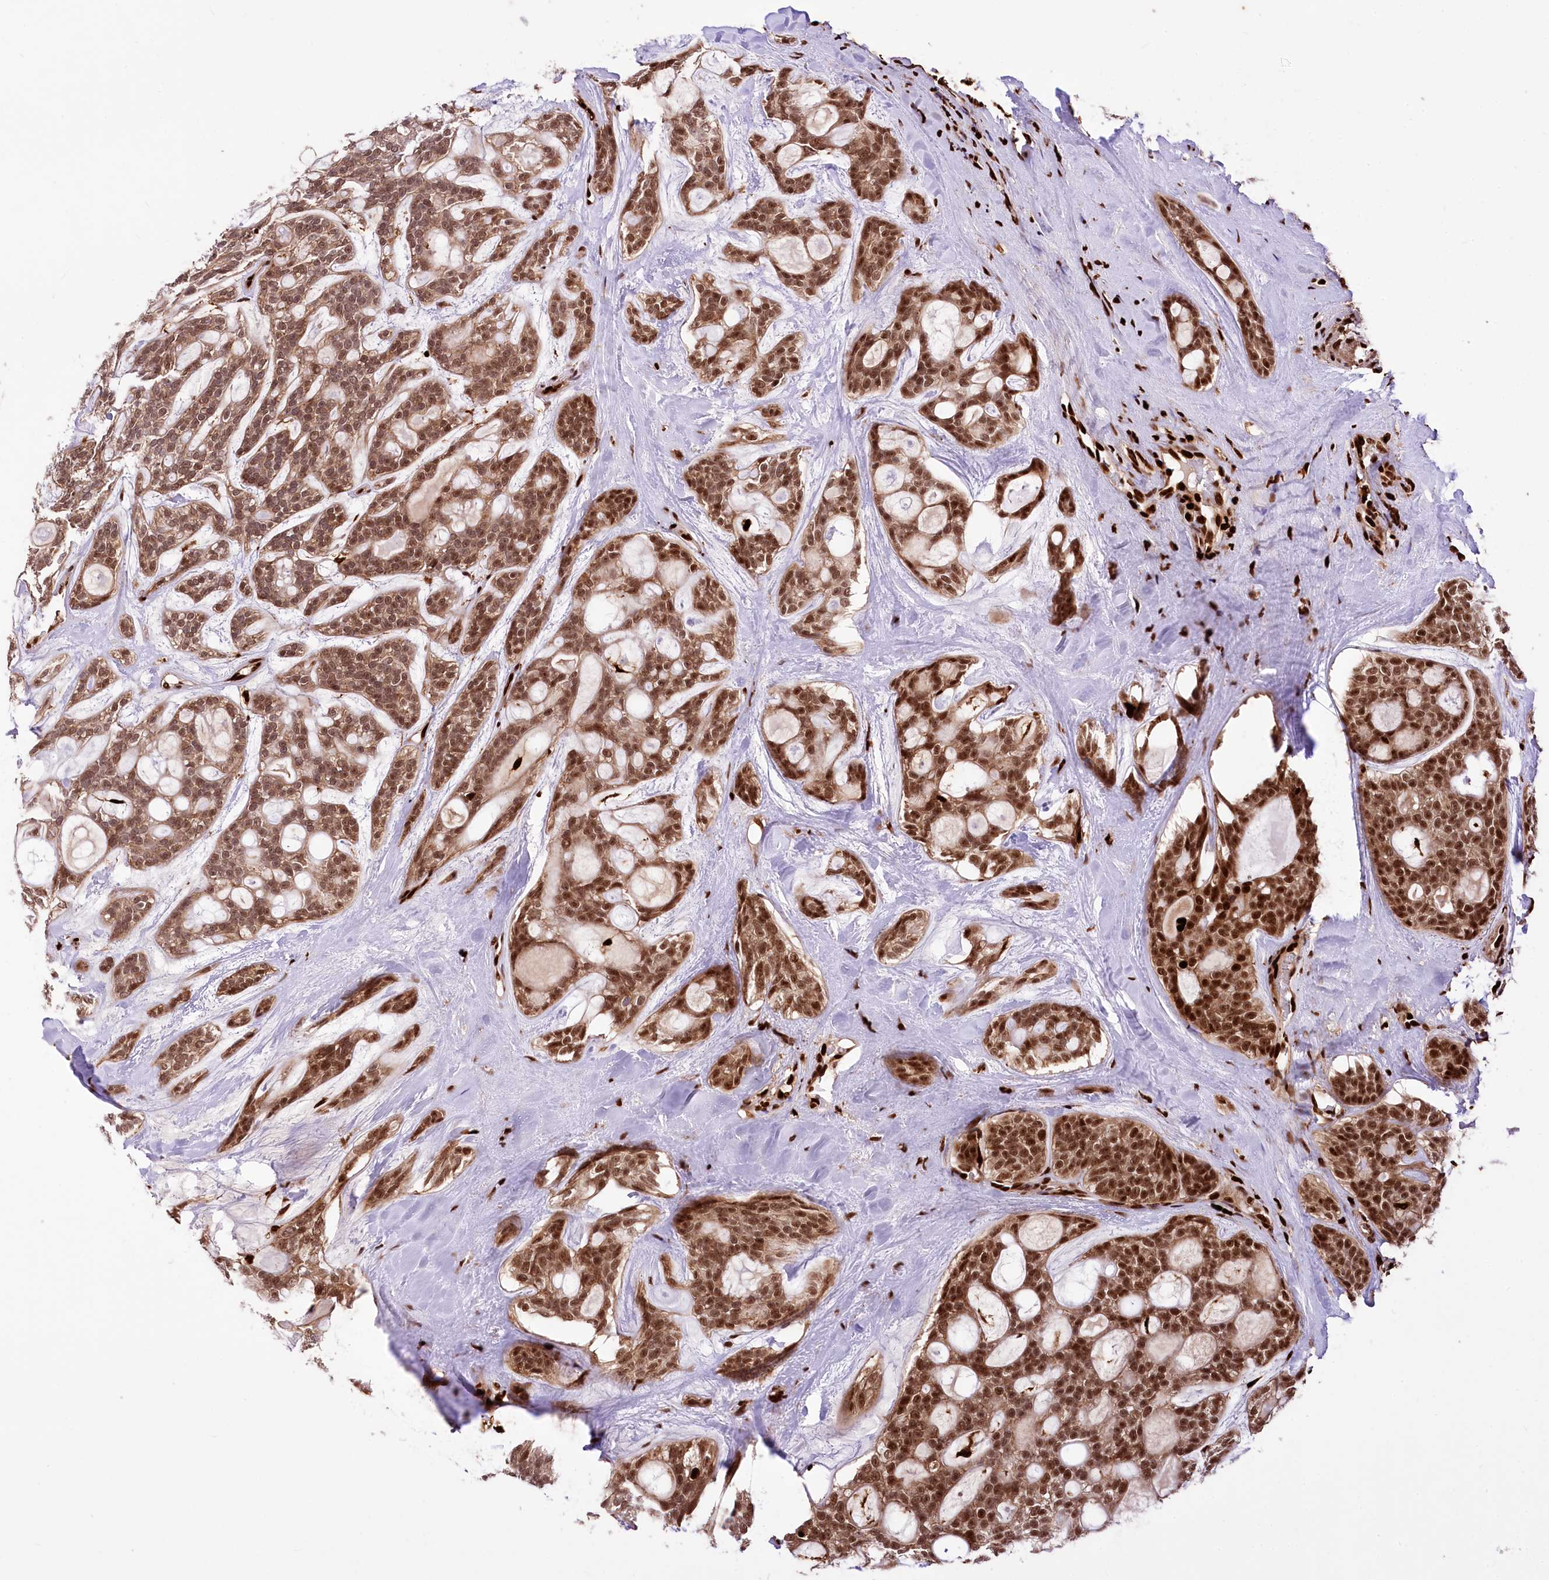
{"staining": {"intensity": "strong", "quantity": ">75%", "location": "cytoplasmic/membranous,nuclear"}, "tissue": "head and neck cancer", "cell_type": "Tumor cells", "image_type": "cancer", "snomed": [{"axis": "morphology", "description": "Adenocarcinoma, NOS"}, {"axis": "topography", "description": "Head-Neck"}], "caption": "The photomicrograph displays a brown stain indicating the presence of a protein in the cytoplasmic/membranous and nuclear of tumor cells in head and neck adenocarcinoma.", "gene": "FIGN", "patient": {"sex": "male", "age": 66}}